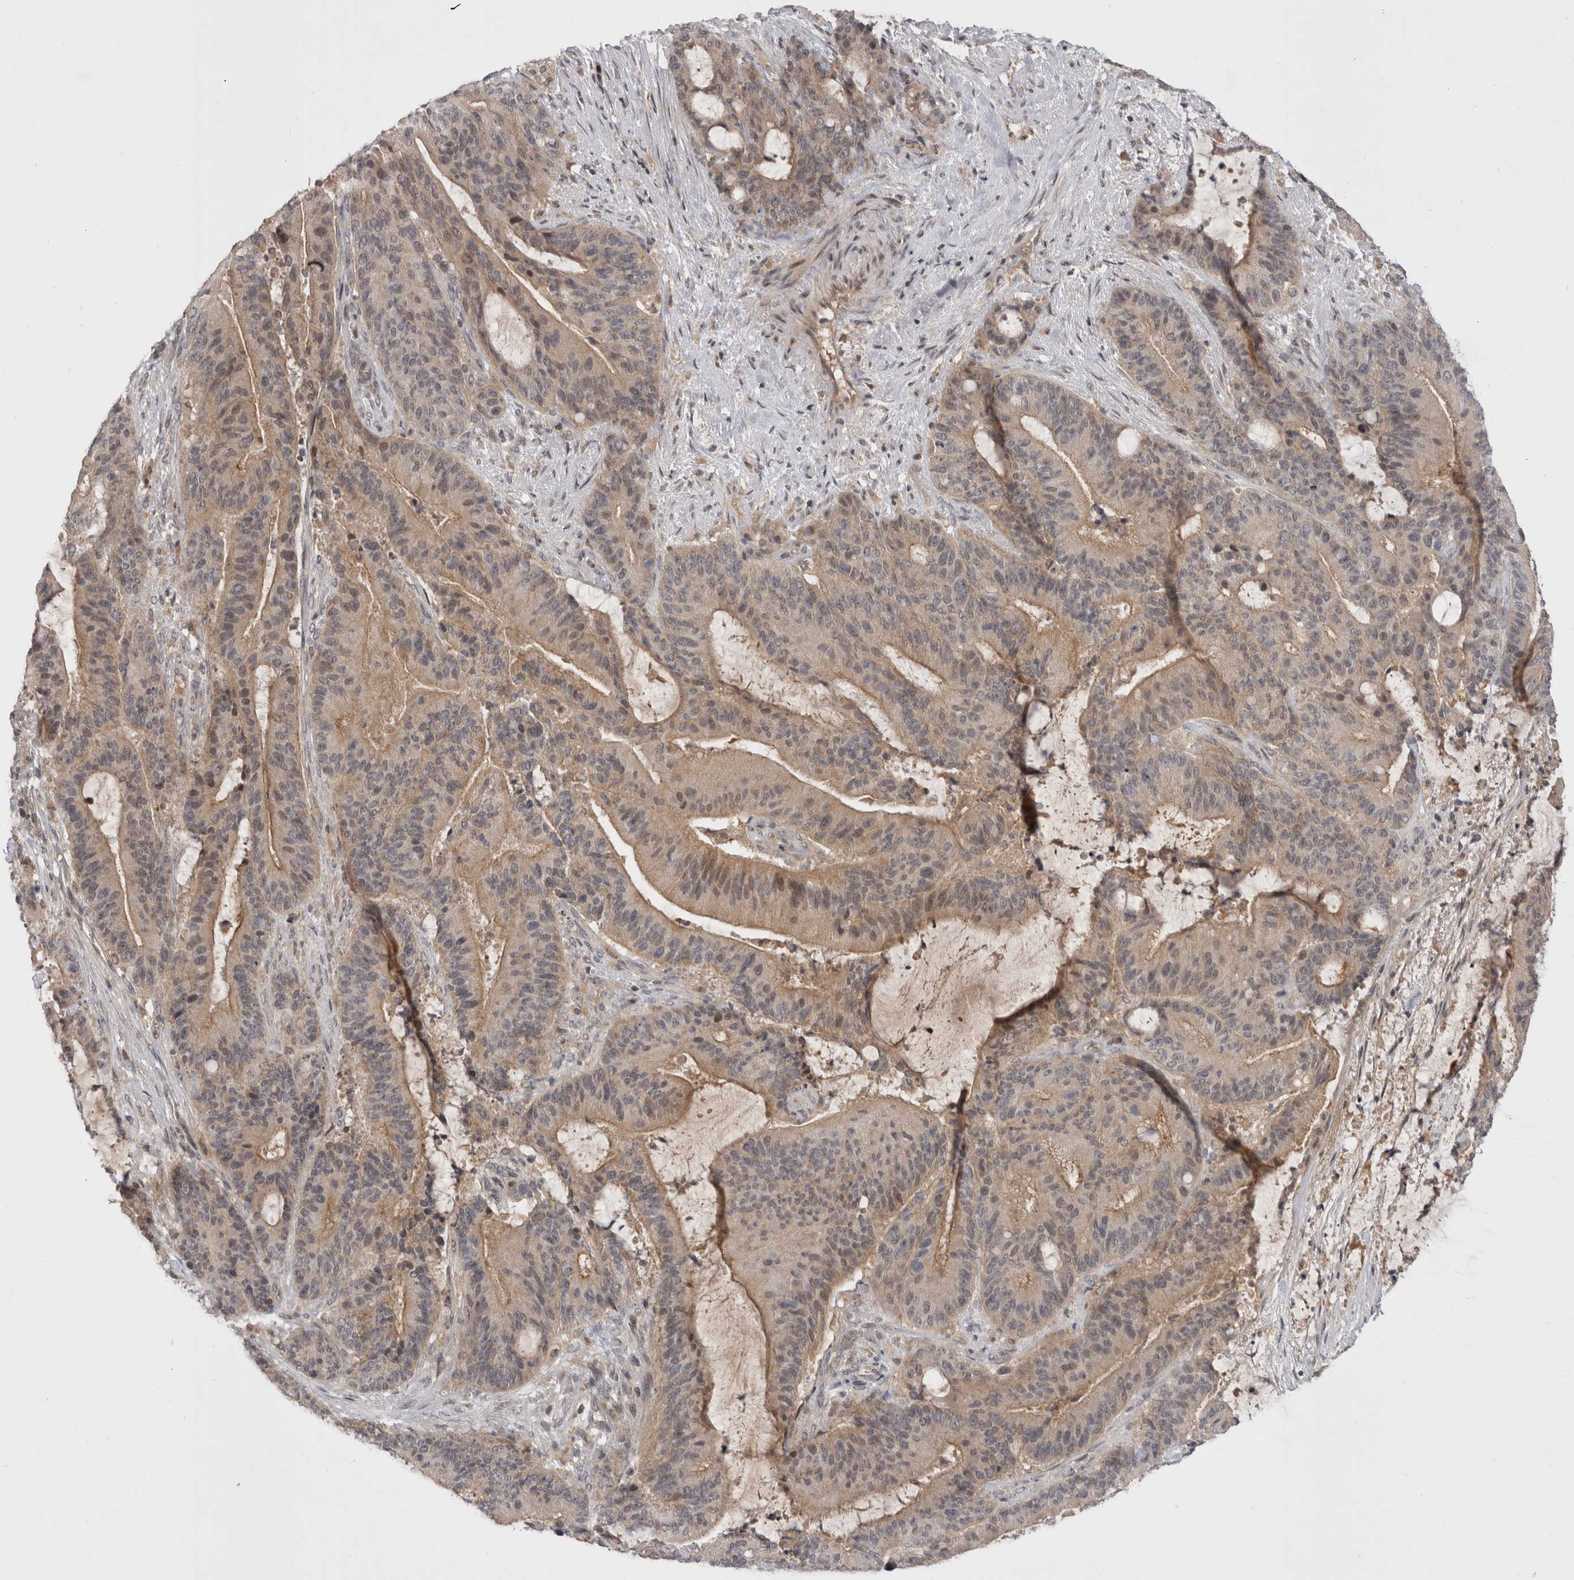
{"staining": {"intensity": "weak", "quantity": ">75%", "location": "cytoplasmic/membranous"}, "tissue": "liver cancer", "cell_type": "Tumor cells", "image_type": "cancer", "snomed": [{"axis": "morphology", "description": "Normal tissue, NOS"}, {"axis": "morphology", "description": "Cholangiocarcinoma"}, {"axis": "topography", "description": "Liver"}, {"axis": "topography", "description": "Peripheral nerve tissue"}], "caption": "Protein staining of liver cancer tissue reveals weak cytoplasmic/membranous staining in approximately >75% of tumor cells. (Brightfield microscopy of DAB IHC at high magnification).", "gene": "PLEKHM1", "patient": {"sex": "female", "age": 73}}